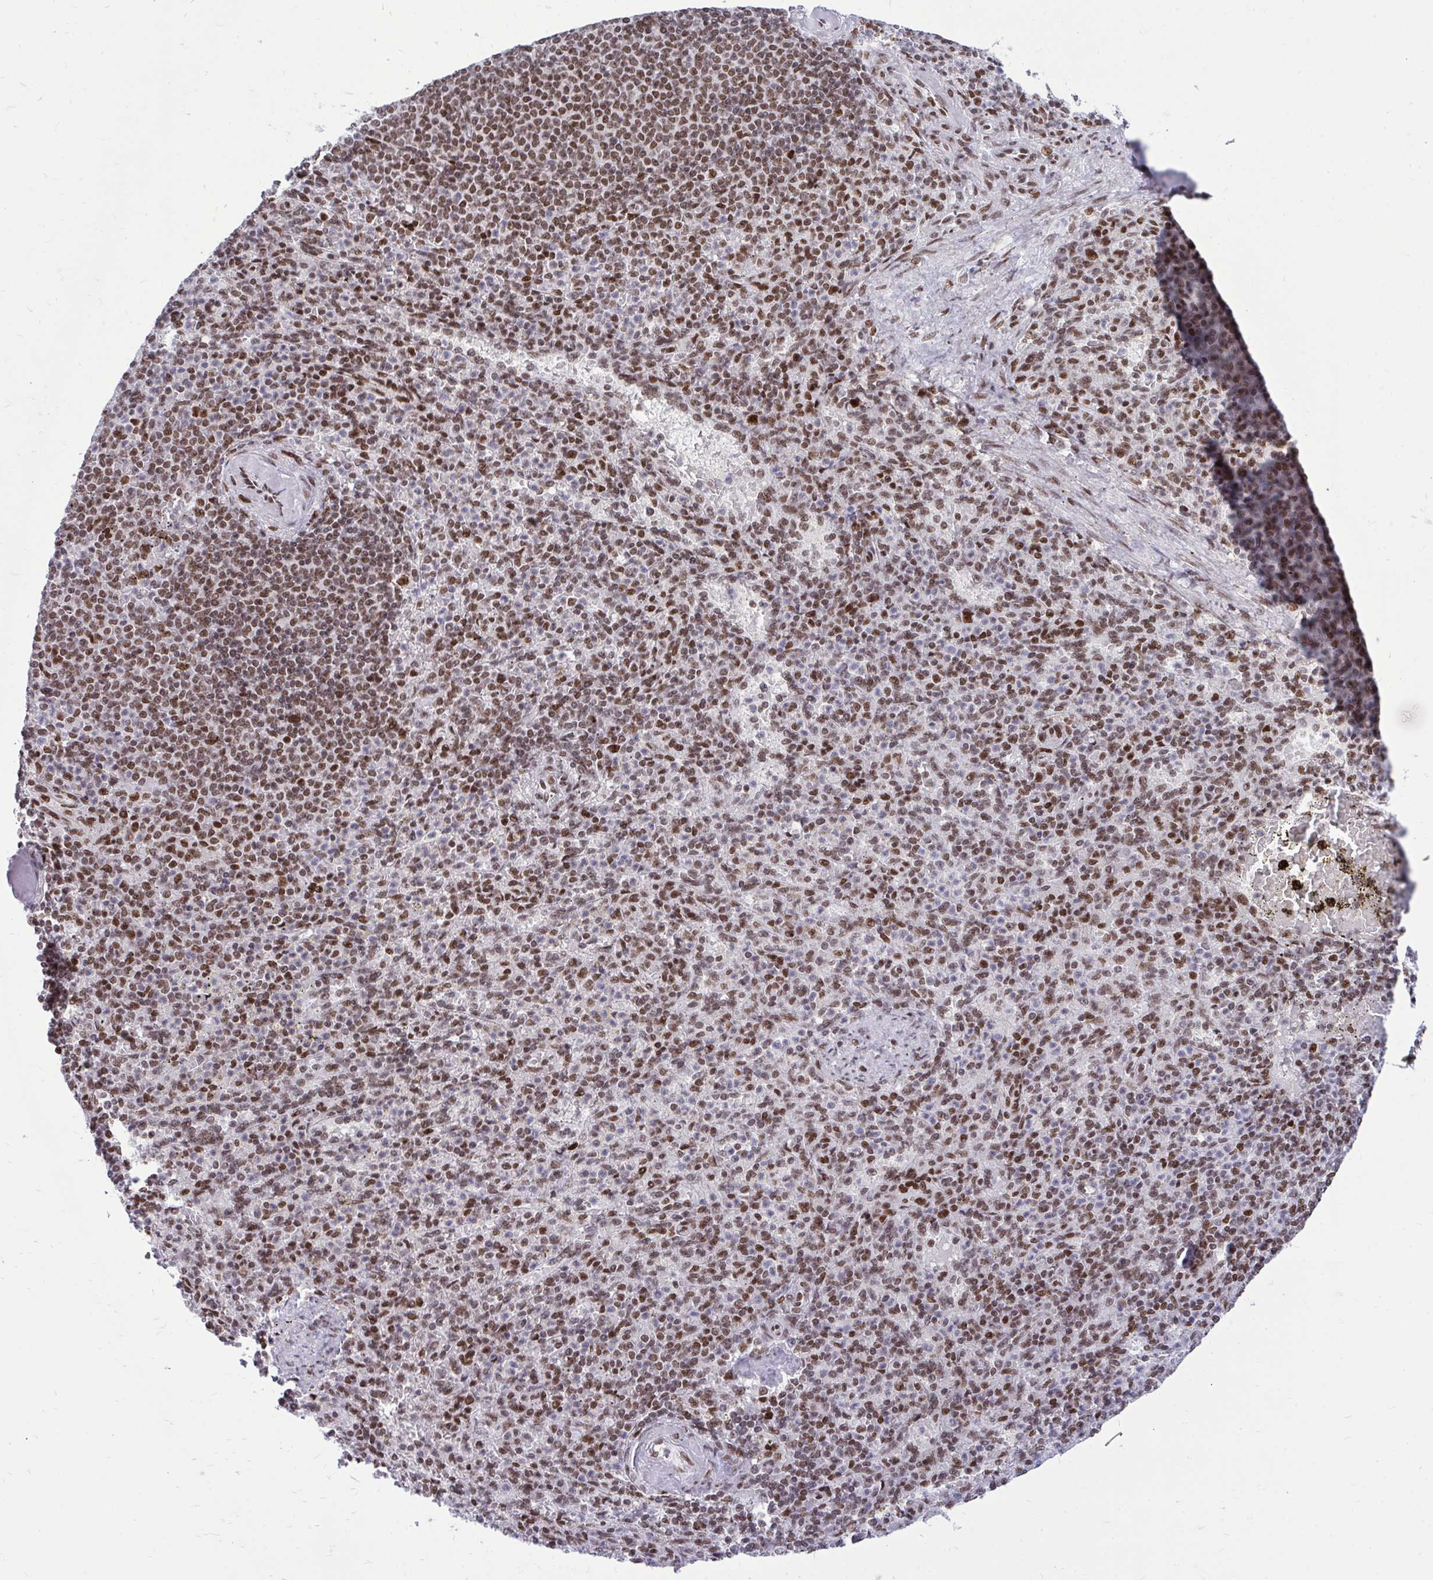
{"staining": {"intensity": "moderate", "quantity": ">75%", "location": "nuclear"}, "tissue": "spleen", "cell_type": "Cells in red pulp", "image_type": "normal", "snomed": [{"axis": "morphology", "description": "Normal tissue, NOS"}, {"axis": "topography", "description": "Spleen"}], "caption": "Spleen stained with DAB IHC demonstrates medium levels of moderate nuclear expression in approximately >75% of cells in red pulp. Immunohistochemistry (ihc) stains the protein in brown and the nuclei are stained blue.", "gene": "CDYL", "patient": {"sex": "female", "age": 74}}